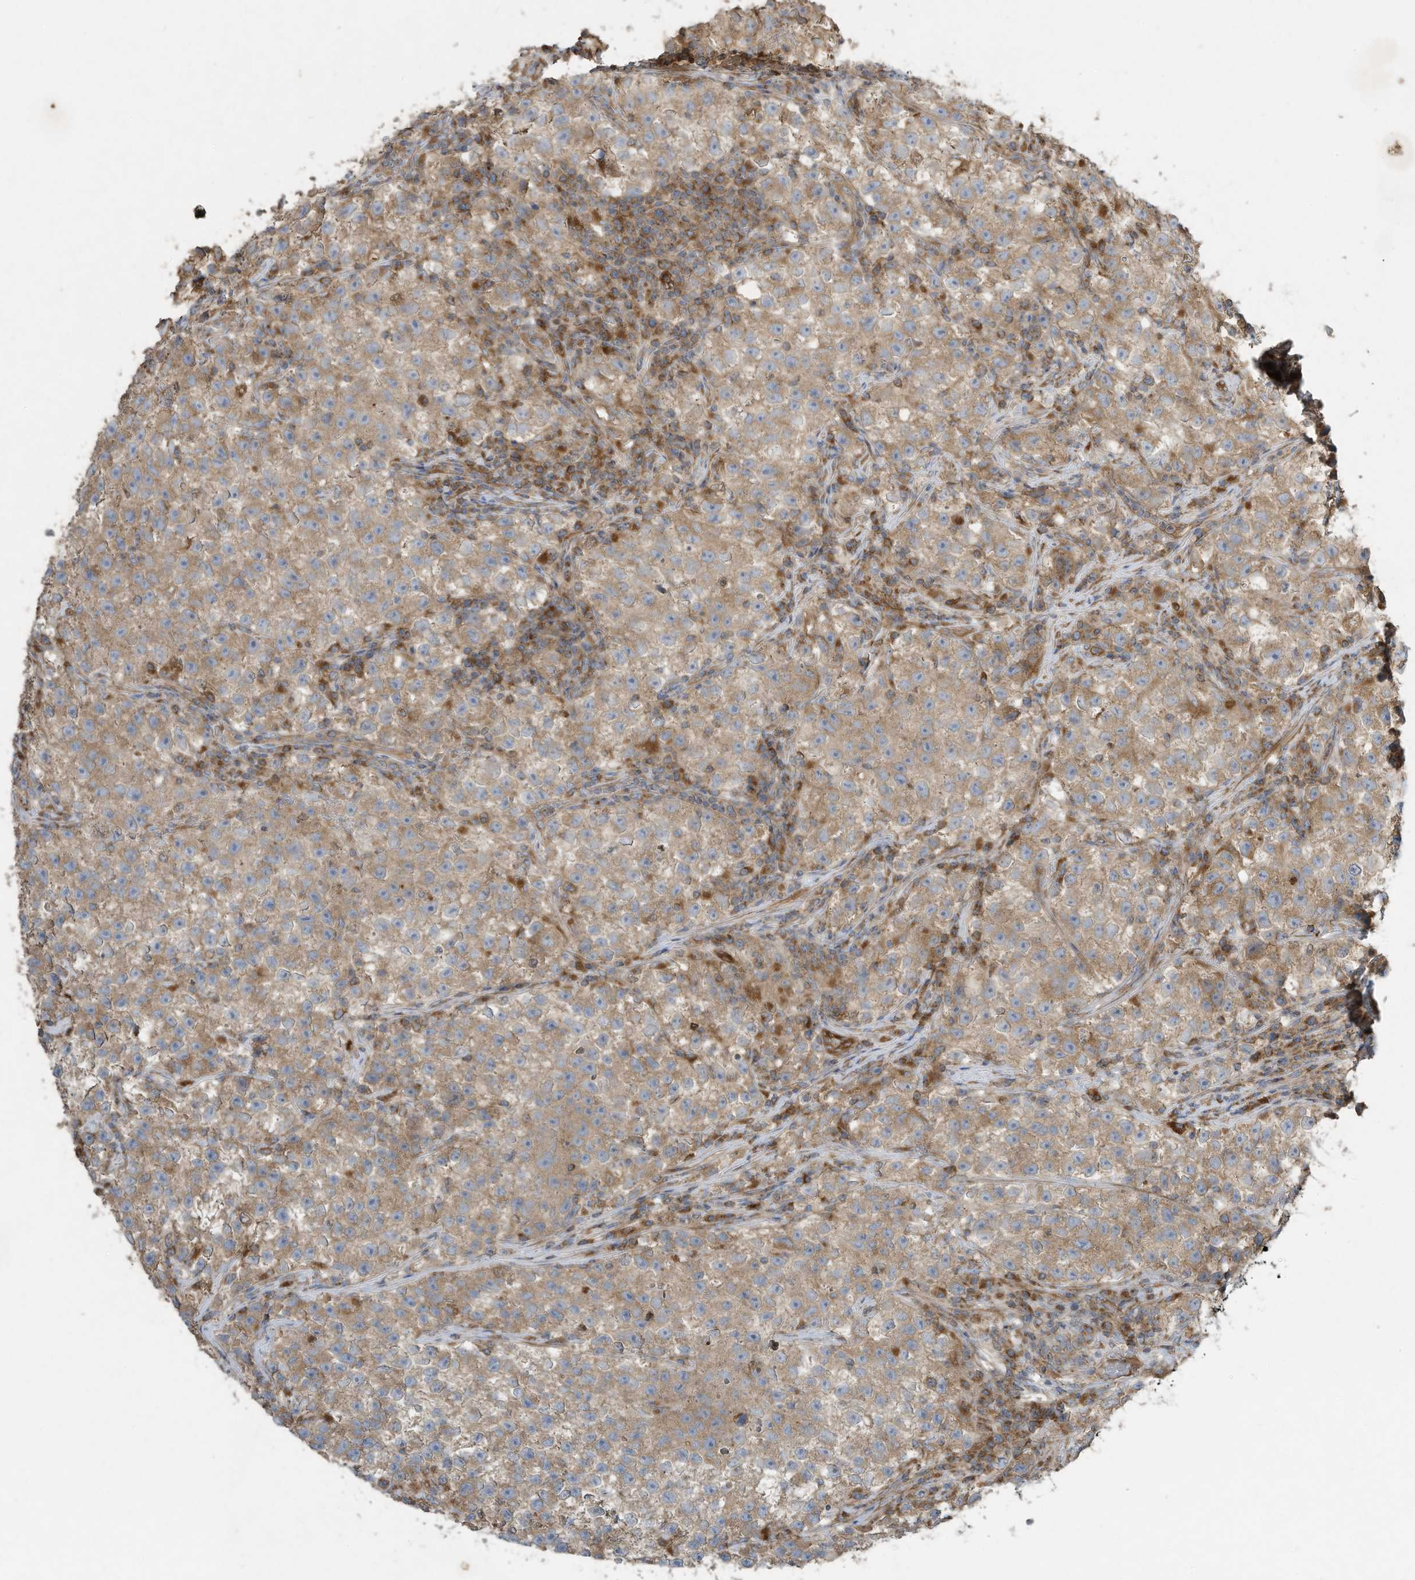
{"staining": {"intensity": "weak", "quantity": ">75%", "location": "cytoplasmic/membranous"}, "tissue": "testis cancer", "cell_type": "Tumor cells", "image_type": "cancer", "snomed": [{"axis": "morphology", "description": "Seminoma, NOS"}, {"axis": "topography", "description": "Testis"}], "caption": "A histopathology image showing weak cytoplasmic/membranous positivity in about >75% of tumor cells in testis cancer (seminoma), as visualized by brown immunohistochemical staining.", "gene": "SYNJ2", "patient": {"sex": "male", "age": 22}}